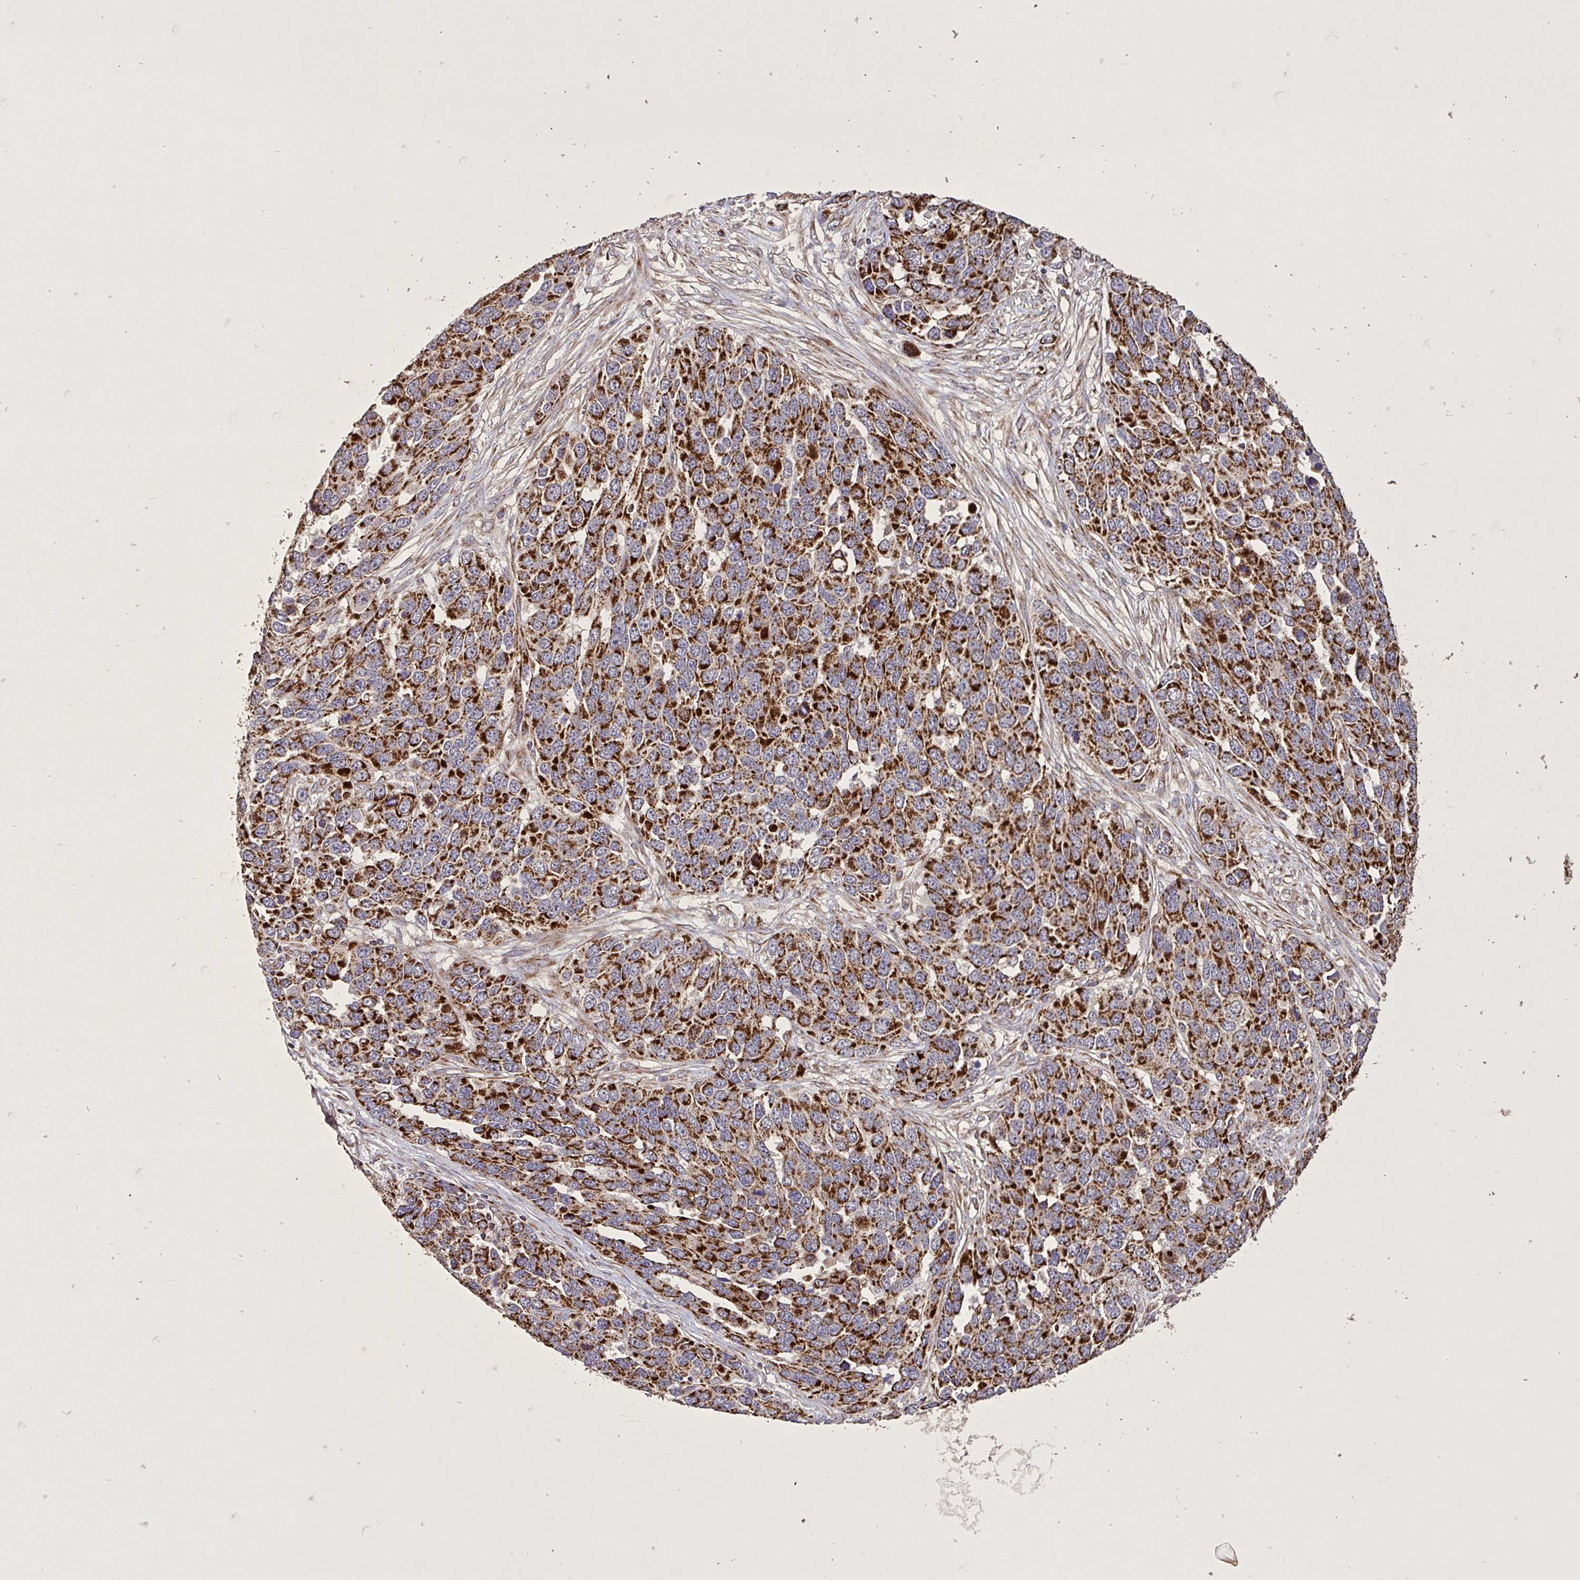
{"staining": {"intensity": "strong", "quantity": ">75%", "location": "cytoplasmic/membranous"}, "tissue": "ovarian cancer", "cell_type": "Tumor cells", "image_type": "cancer", "snomed": [{"axis": "morphology", "description": "Cystadenocarcinoma, serous, NOS"}, {"axis": "topography", "description": "Ovary"}], "caption": "Immunohistochemical staining of ovarian cancer shows high levels of strong cytoplasmic/membranous positivity in approximately >75% of tumor cells.", "gene": "AGK", "patient": {"sex": "female", "age": 76}}